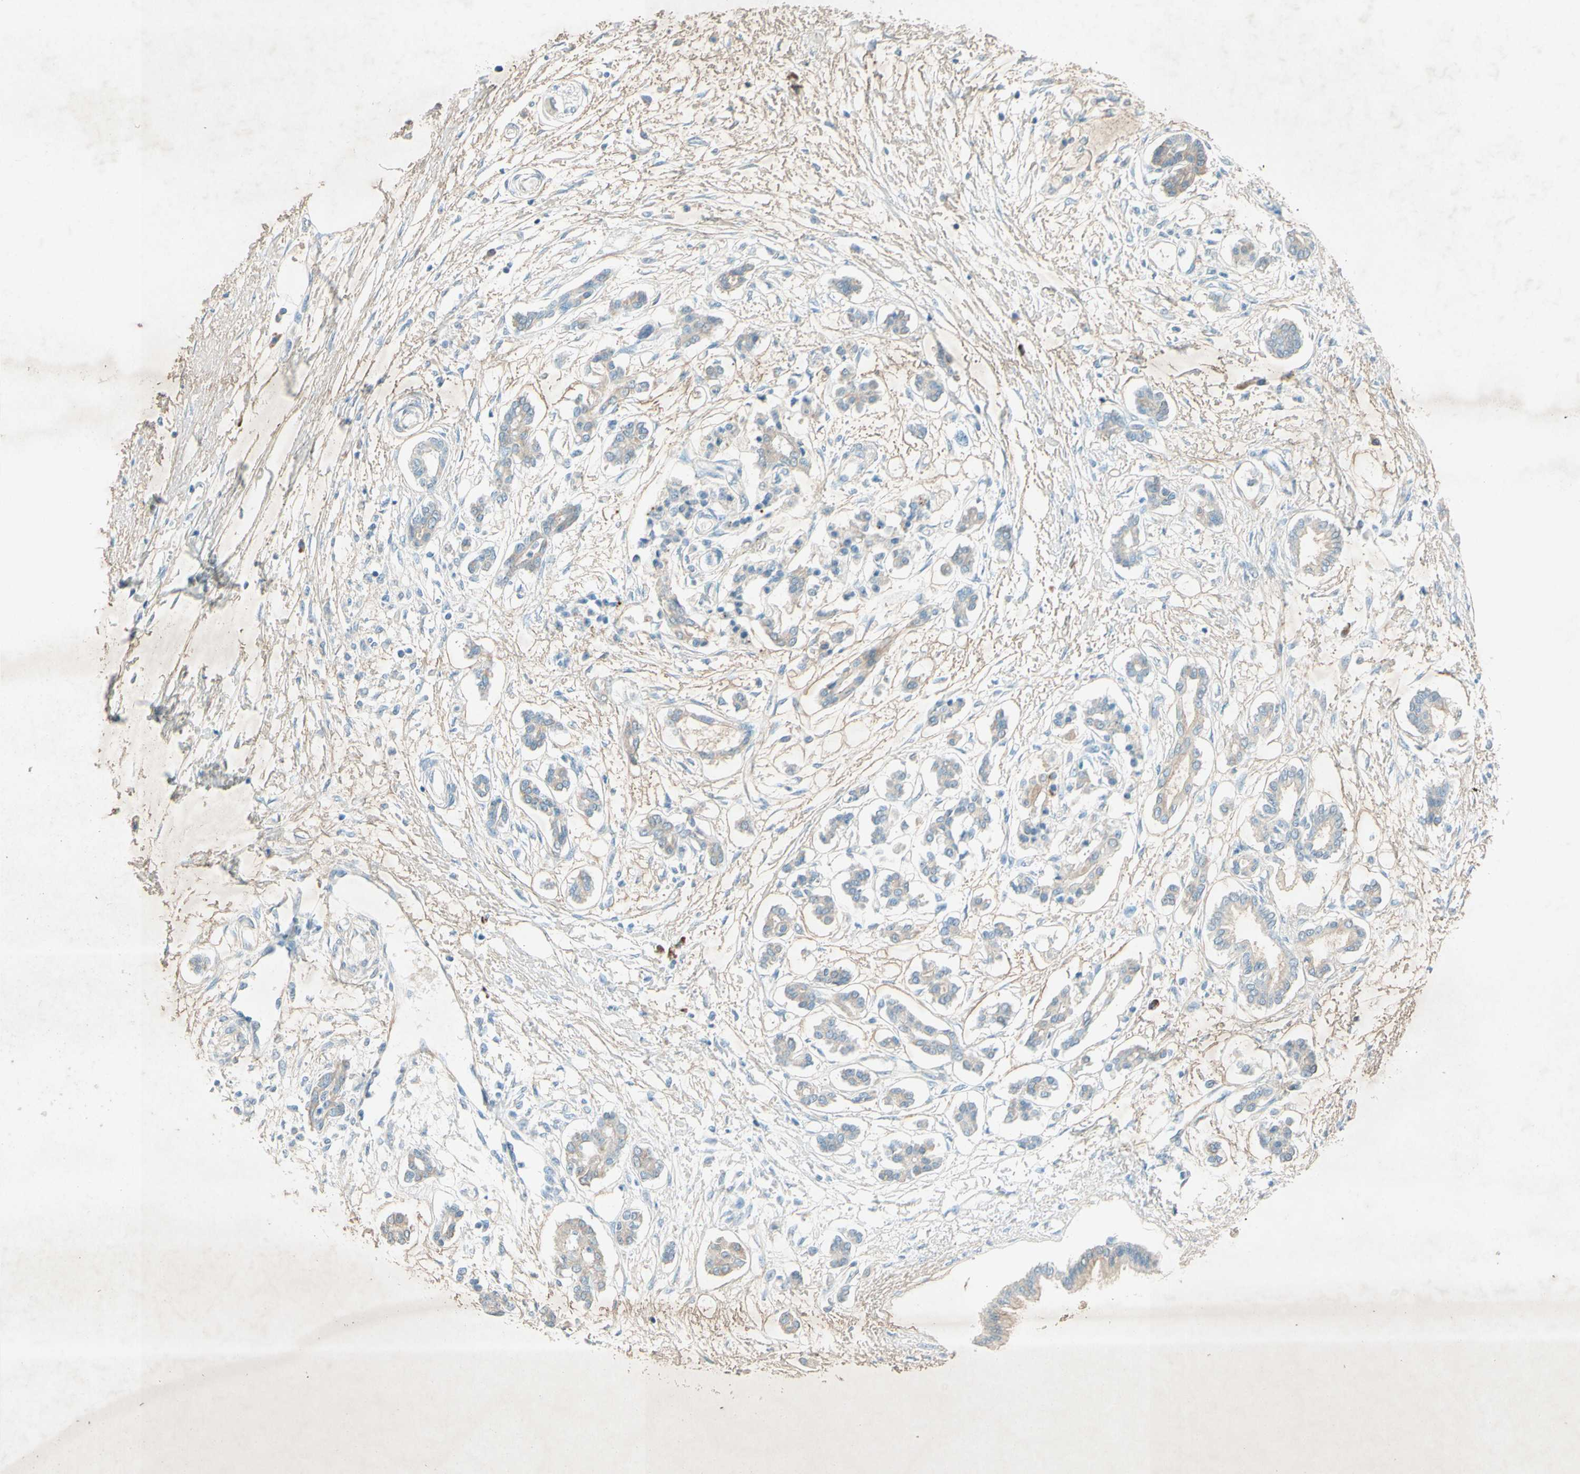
{"staining": {"intensity": "weak", "quantity": "25%-75%", "location": "cytoplasmic/membranous"}, "tissue": "pancreatic cancer", "cell_type": "Tumor cells", "image_type": "cancer", "snomed": [{"axis": "morphology", "description": "Adenocarcinoma, NOS"}, {"axis": "topography", "description": "Pancreas"}], "caption": "High-power microscopy captured an immunohistochemistry histopathology image of pancreatic cancer (adenocarcinoma), revealing weak cytoplasmic/membranous positivity in approximately 25%-75% of tumor cells.", "gene": "IL2", "patient": {"sex": "male", "age": 56}}